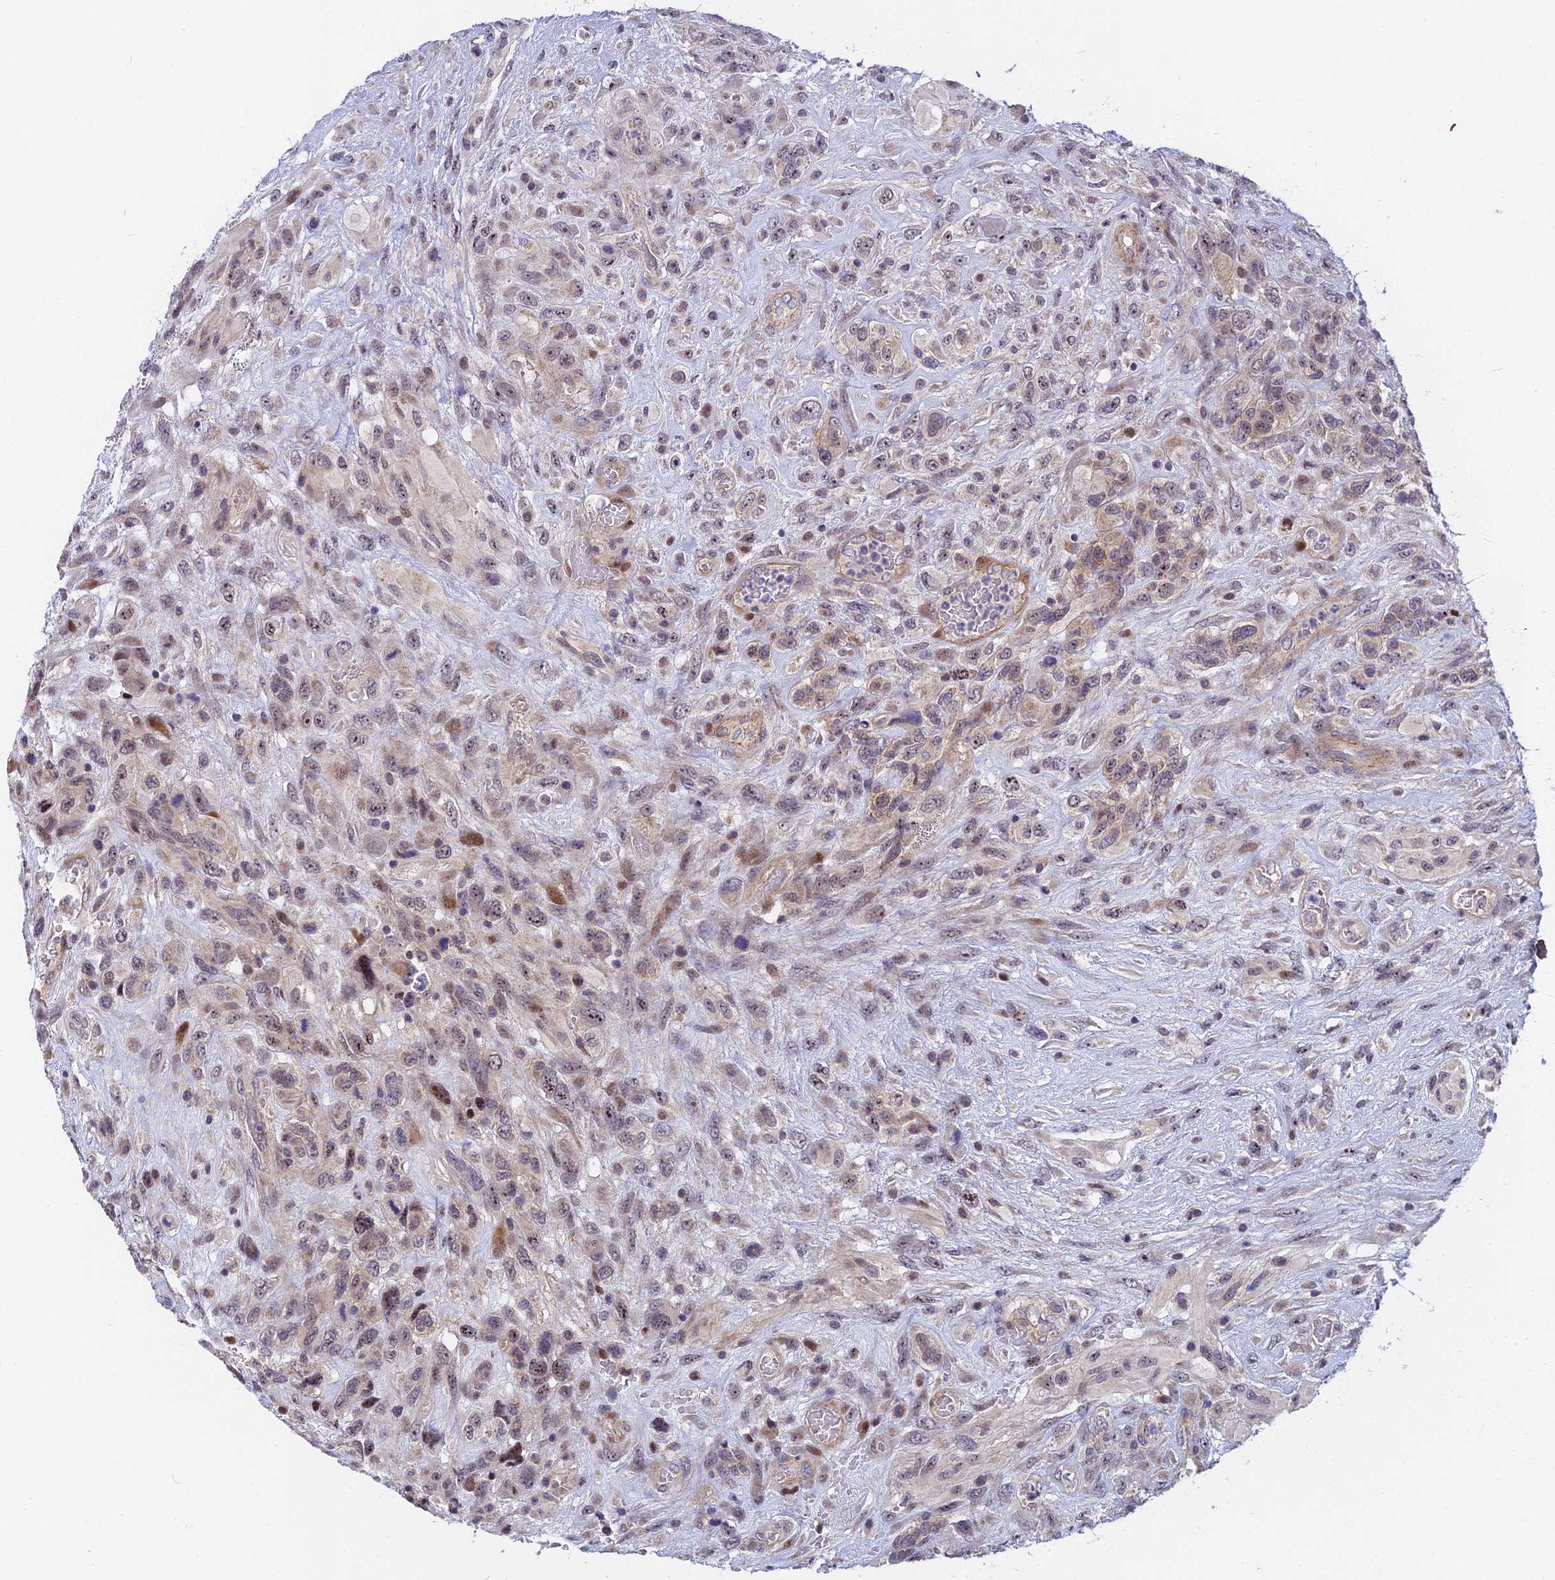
{"staining": {"intensity": "moderate", "quantity": "<25%", "location": "nuclear"}, "tissue": "glioma", "cell_type": "Tumor cells", "image_type": "cancer", "snomed": [{"axis": "morphology", "description": "Glioma, malignant, High grade"}, {"axis": "topography", "description": "Brain"}], "caption": "This is an image of IHC staining of malignant high-grade glioma, which shows moderate expression in the nuclear of tumor cells.", "gene": "ANKRD34B", "patient": {"sex": "male", "age": 61}}